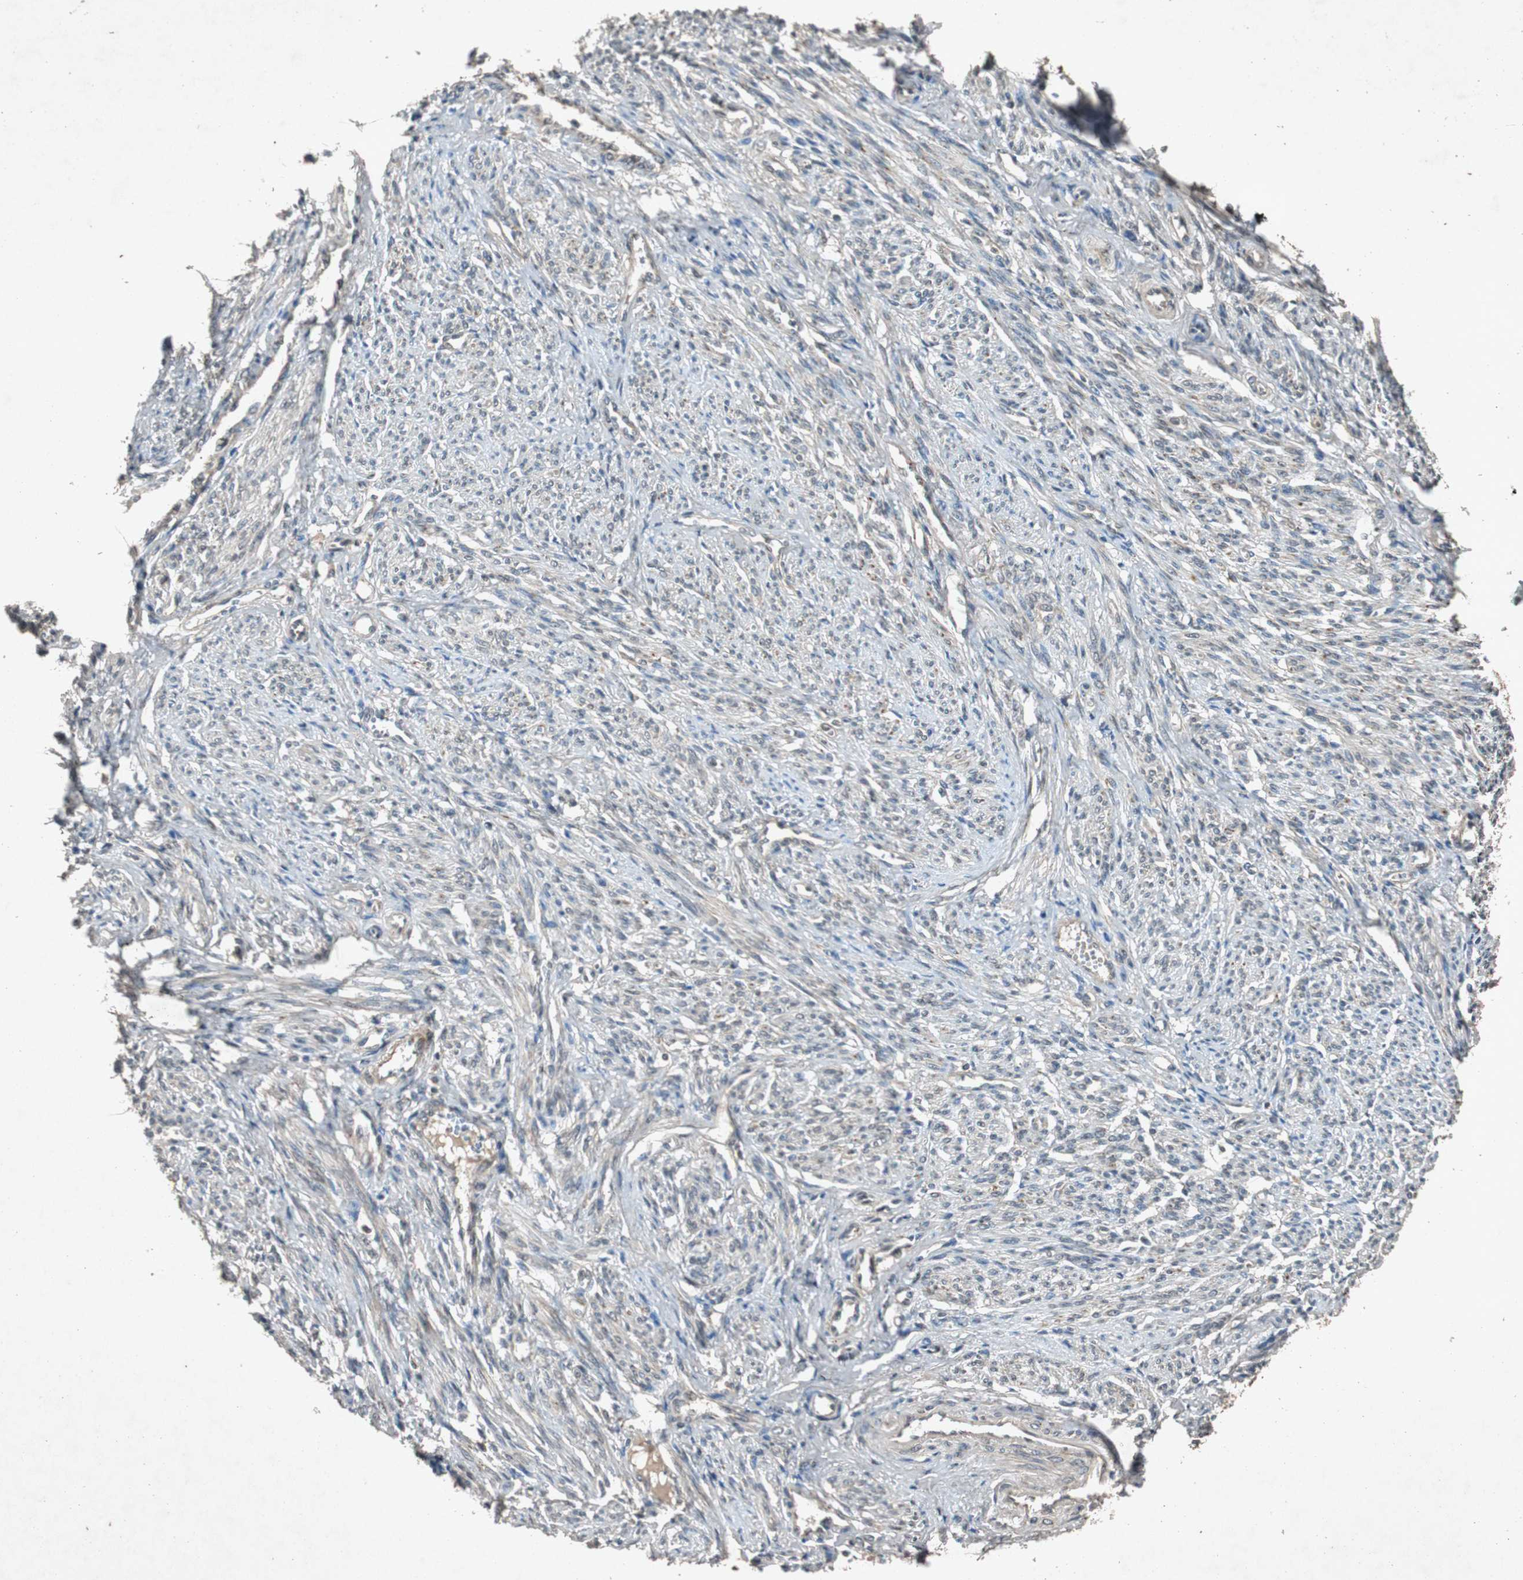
{"staining": {"intensity": "moderate", "quantity": ">75%", "location": "cytoplasmic/membranous"}, "tissue": "smooth muscle", "cell_type": "Smooth muscle cells", "image_type": "normal", "snomed": [{"axis": "morphology", "description": "Normal tissue, NOS"}, {"axis": "topography", "description": "Smooth muscle"}], "caption": "An image of human smooth muscle stained for a protein displays moderate cytoplasmic/membranous brown staining in smooth muscle cells. (brown staining indicates protein expression, while blue staining denotes nuclei).", "gene": "SLIT2", "patient": {"sex": "female", "age": 65}}